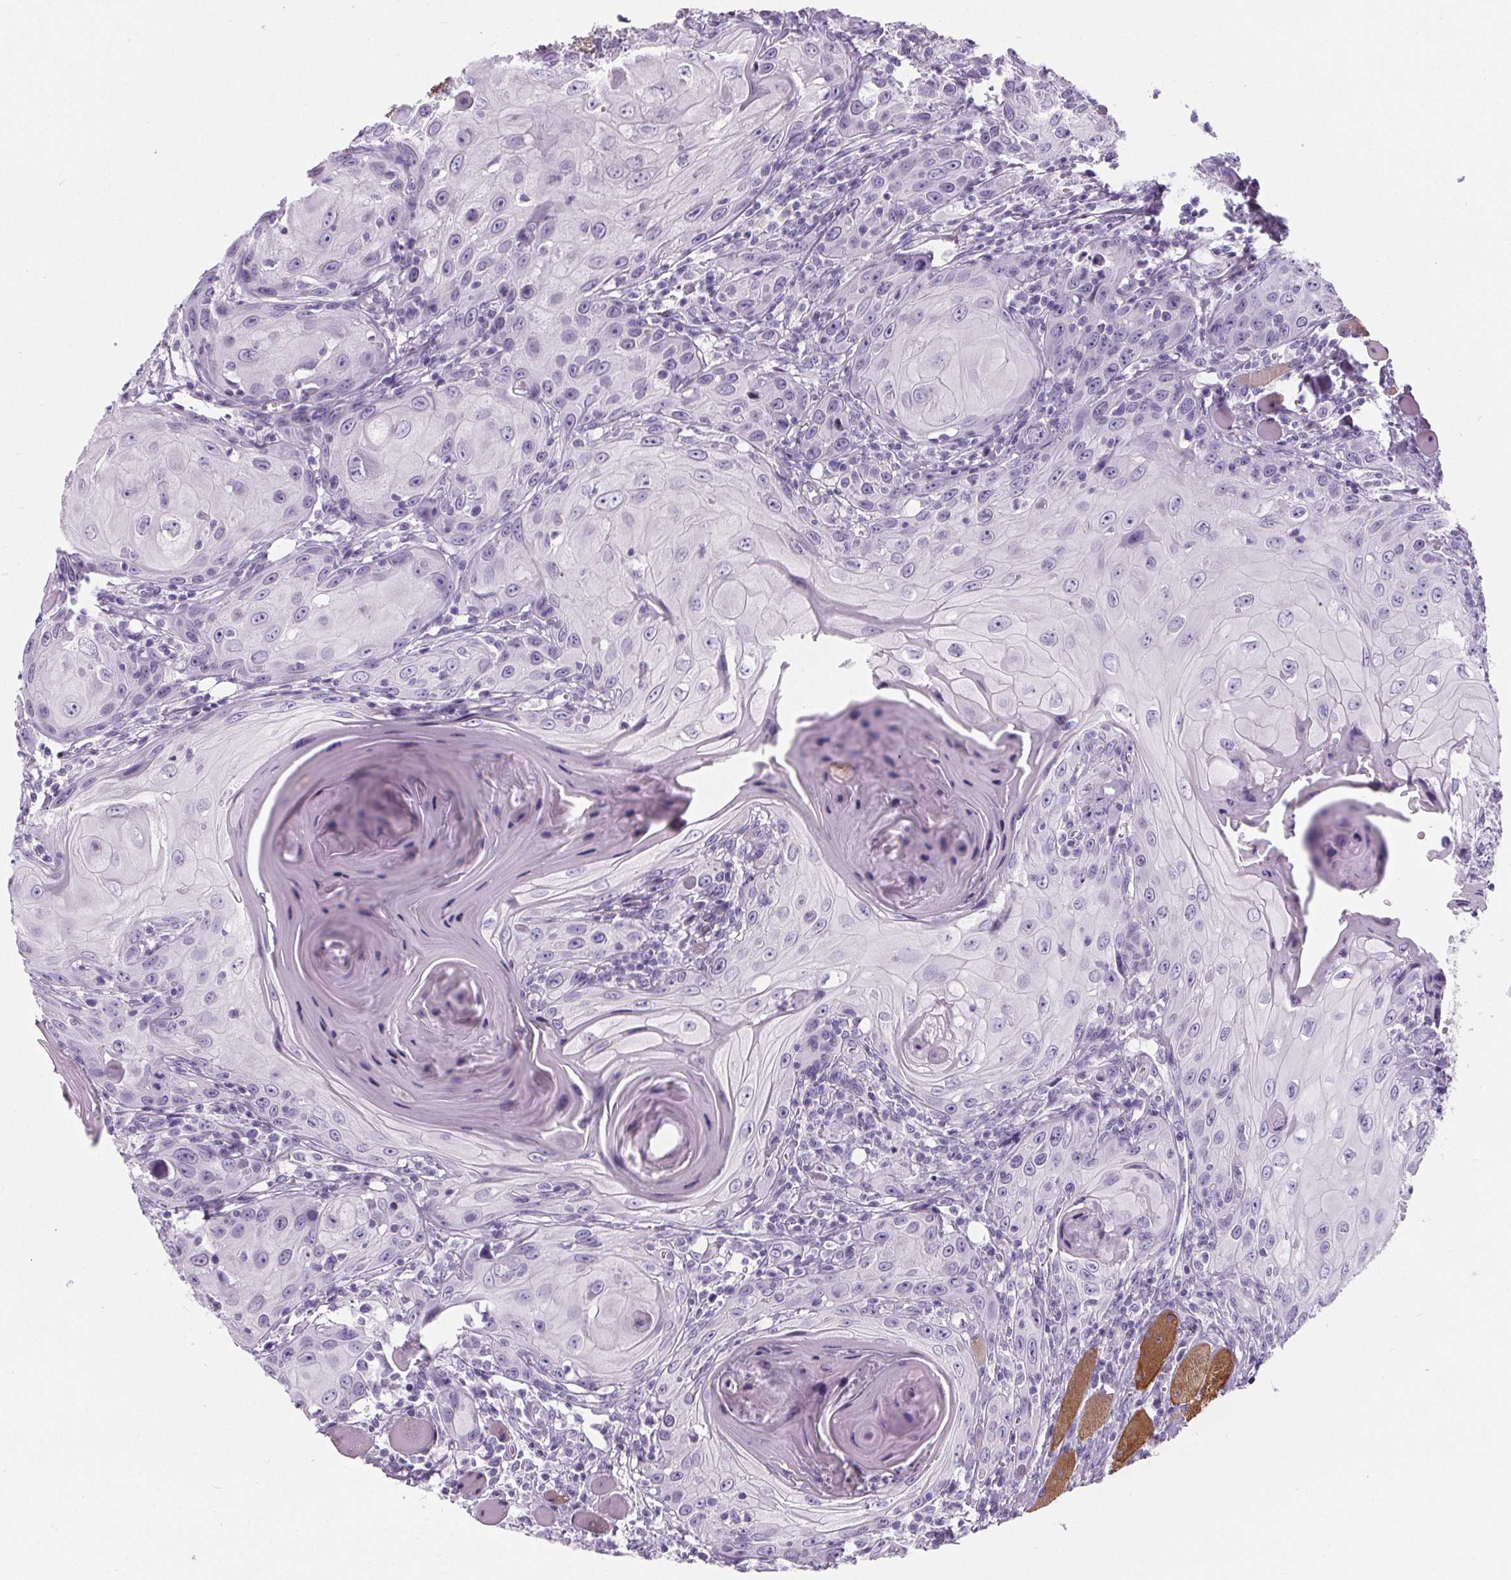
{"staining": {"intensity": "negative", "quantity": "none", "location": "none"}, "tissue": "head and neck cancer", "cell_type": "Tumor cells", "image_type": "cancer", "snomed": [{"axis": "morphology", "description": "Squamous cell carcinoma, NOS"}, {"axis": "topography", "description": "Head-Neck"}], "caption": "This is a image of immunohistochemistry (IHC) staining of squamous cell carcinoma (head and neck), which shows no staining in tumor cells.", "gene": "ADRB1", "patient": {"sex": "female", "age": 80}}